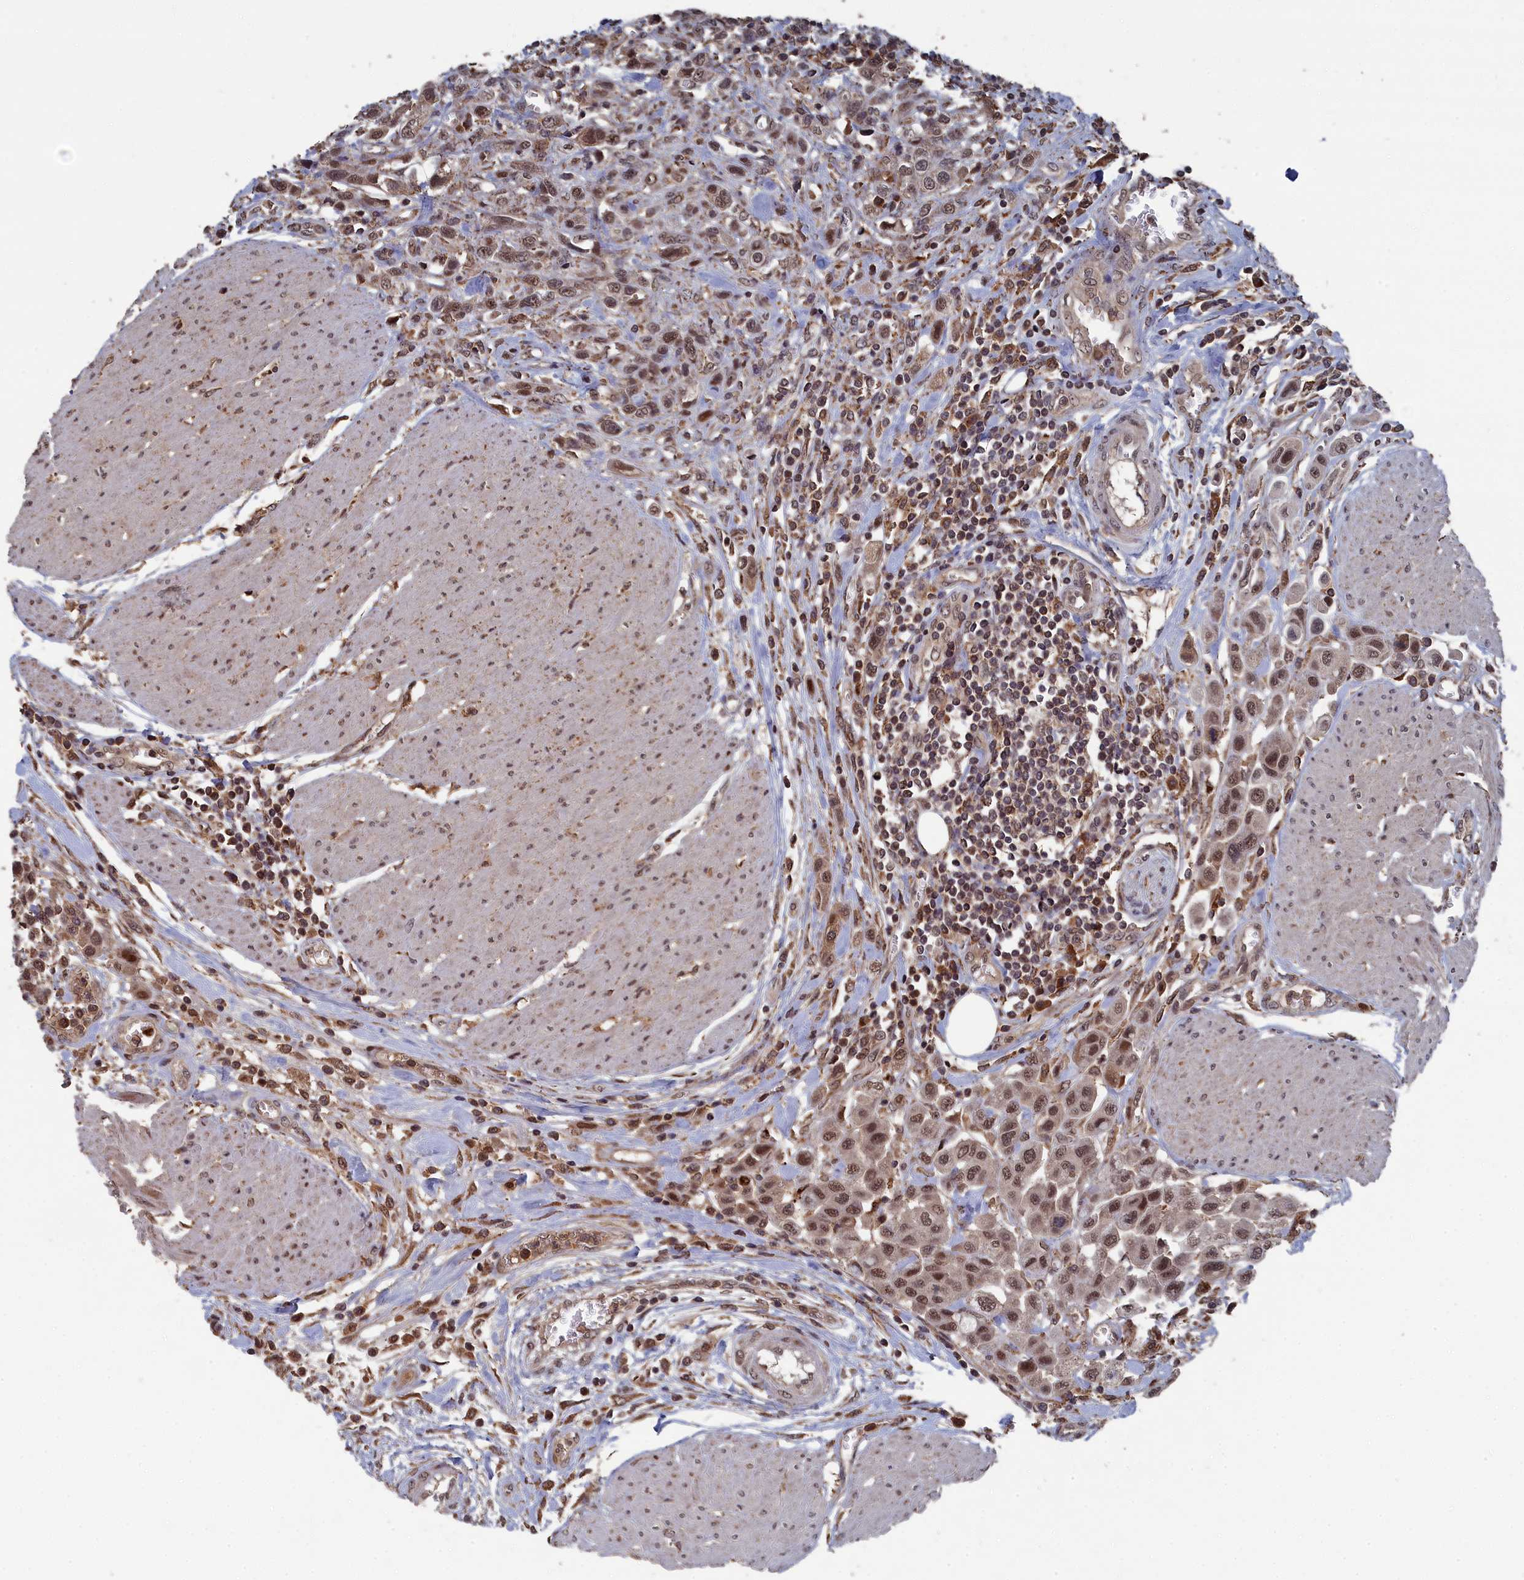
{"staining": {"intensity": "moderate", "quantity": ">75%", "location": "nuclear"}, "tissue": "urothelial cancer", "cell_type": "Tumor cells", "image_type": "cancer", "snomed": [{"axis": "morphology", "description": "Urothelial carcinoma, High grade"}, {"axis": "topography", "description": "Urinary bladder"}], "caption": "Moderate nuclear staining for a protein is appreciated in approximately >75% of tumor cells of high-grade urothelial carcinoma using immunohistochemistry (IHC).", "gene": "CEACAM21", "patient": {"sex": "male", "age": 50}}